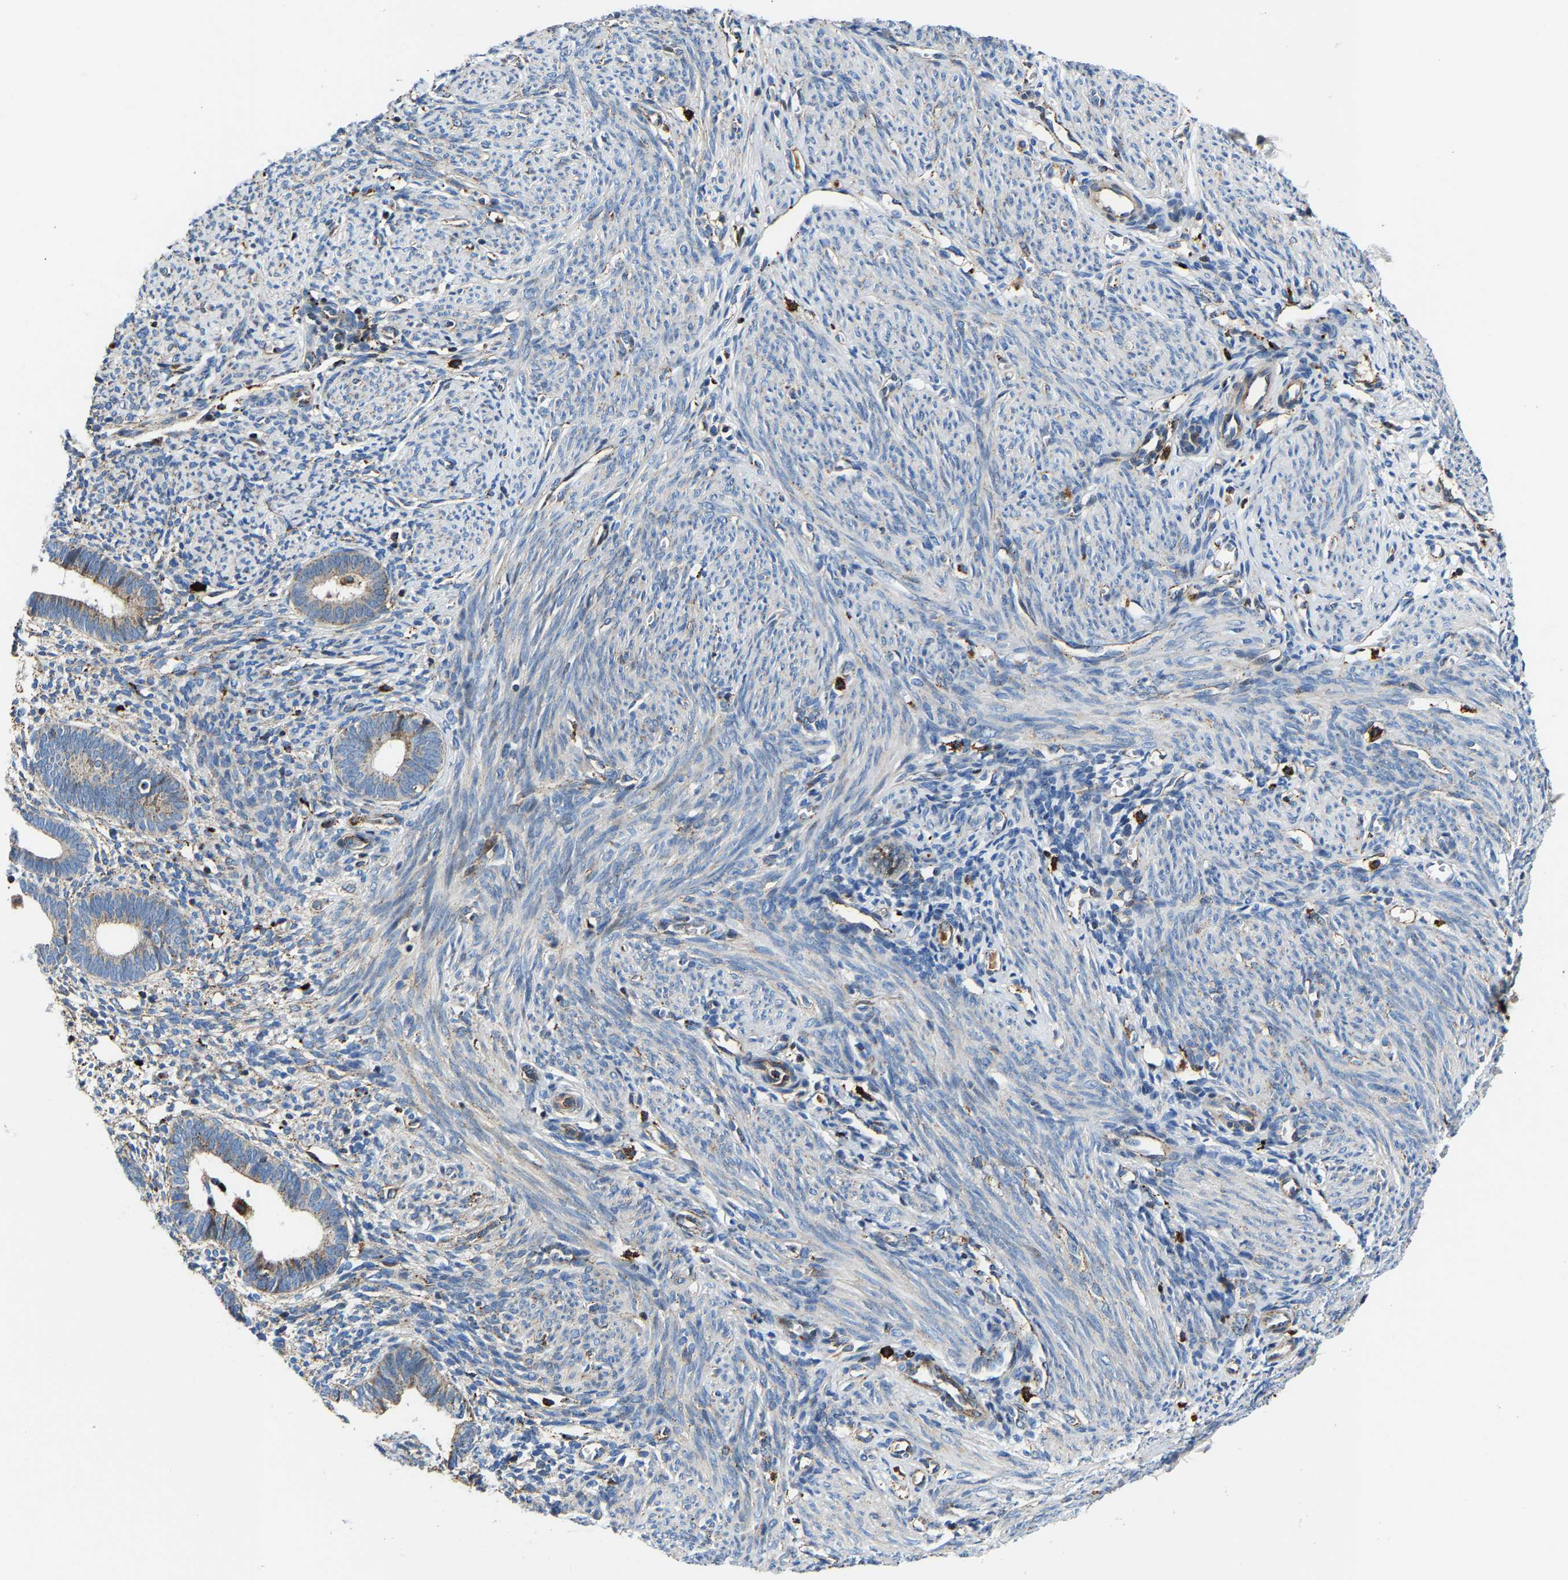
{"staining": {"intensity": "negative", "quantity": "none", "location": "none"}, "tissue": "endometrium", "cell_type": "Cells in endometrial stroma", "image_type": "normal", "snomed": [{"axis": "morphology", "description": "Normal tissue, NOS"}, {"axis": "morphology", "description": "Adenocarcinoma, NOS"}, {"axis": "topography", "description": "Endometrium"}], "caption": "Cells in endometrial stroma show no significant protein positivity in benign endometrium. (DAB immunohistochemistry visualized using brightfield microscopy, high magnification).", "gene": "DPP7", "patient": {"sex": "female", "age": 57}}